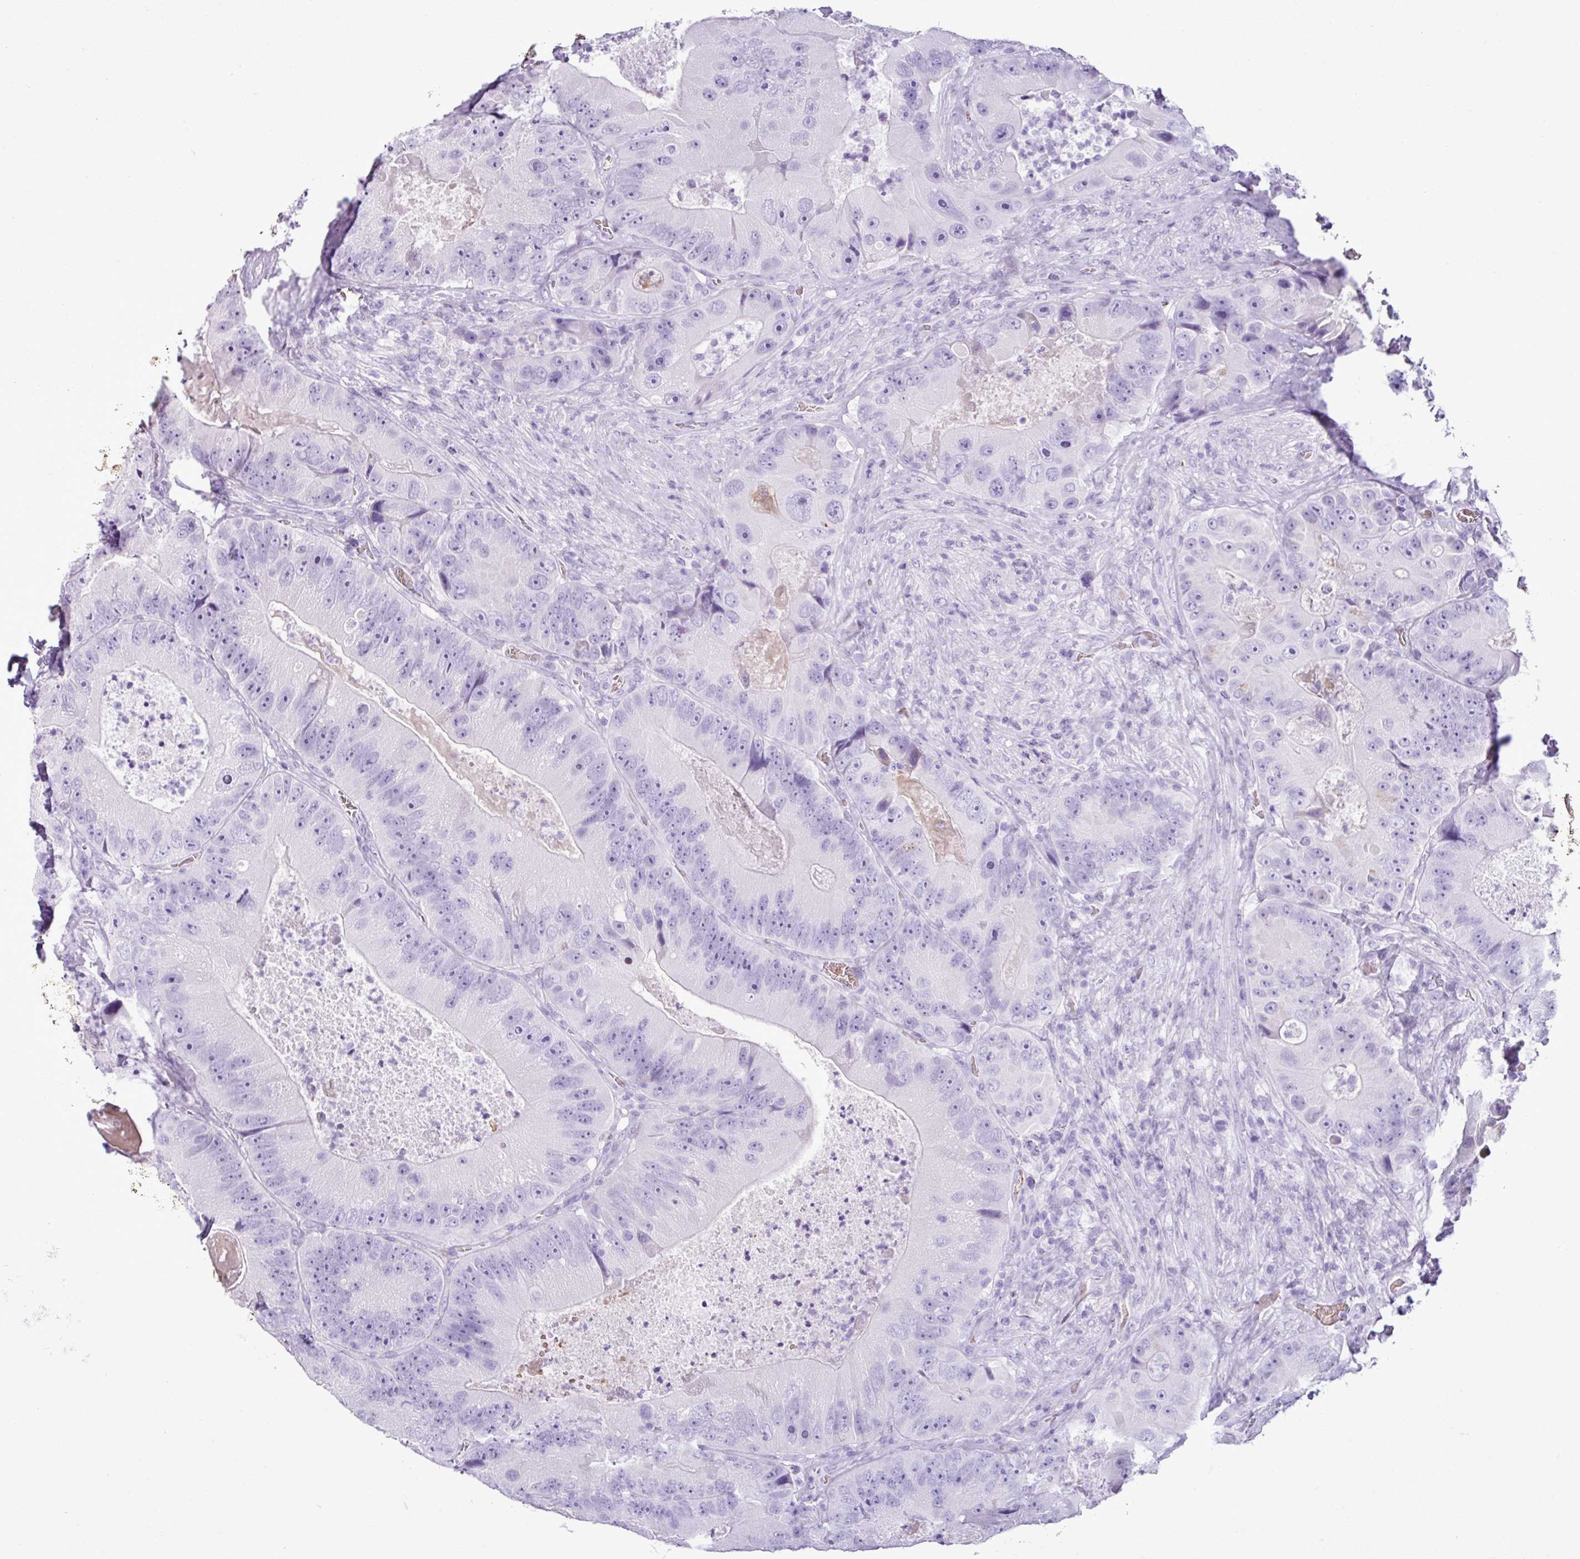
{"staining": {"intensity": "negative", "quantity": "none", "location": "none"}, "tissue": "colorectal cancer", "cell_type": "Tumor cells", "image_type": "cancer", "snomed": [{"axis": "morphology", "description": "Adenocarcinoma, NOS"}, {"axis": "topography", "description": "Colon"}], "caption": "There is no significant positivity in tumor cells of colorectal cancer (adenocarcinoma).", "gene": "ZSCAN5A", "patient": {"sex": "female", "age": 86}}